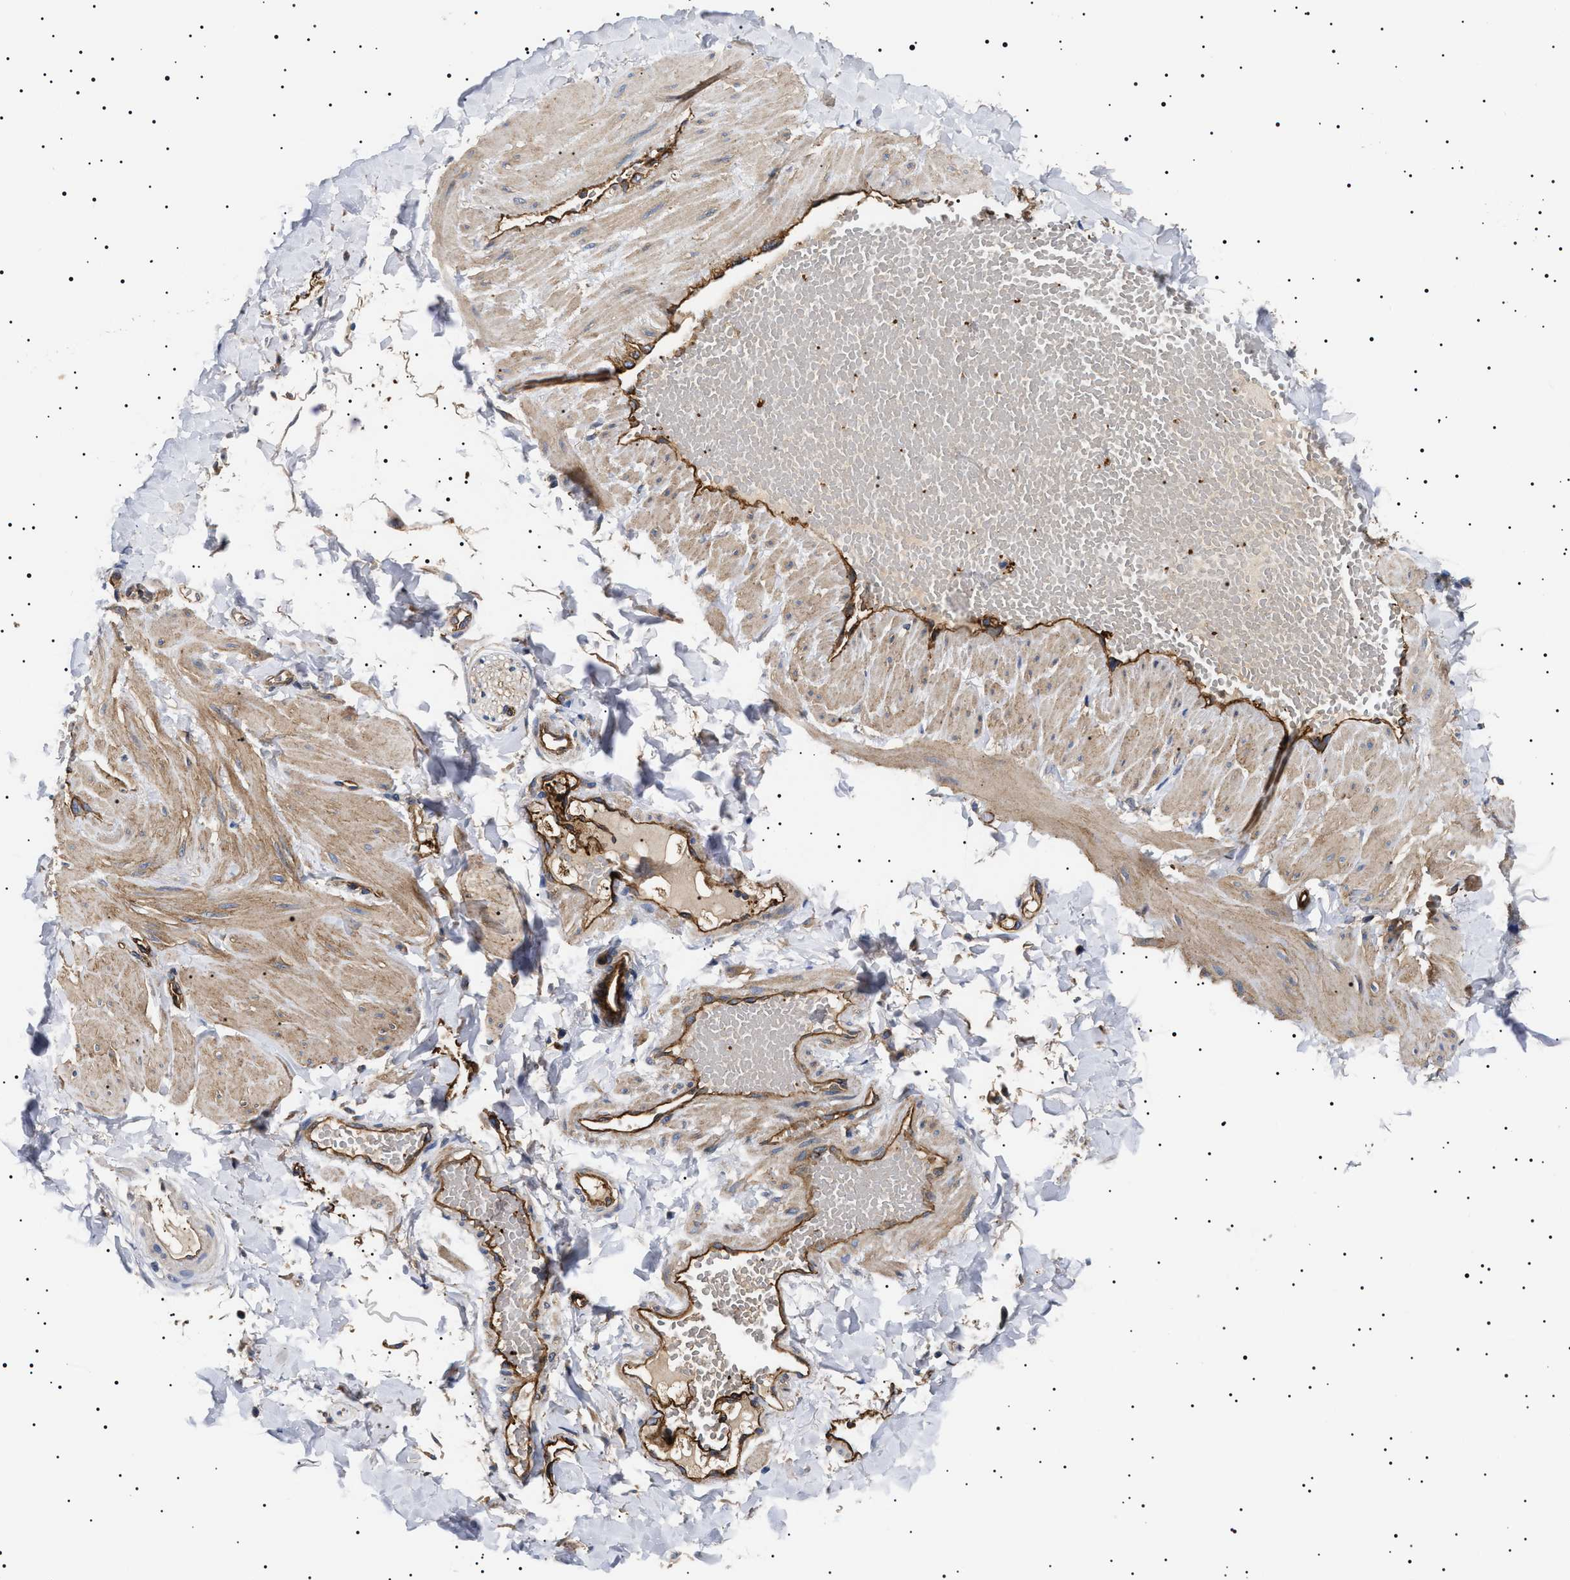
{"staining": {"intensity": "moderate", "quantity": "25%-75%", "location": "cytoplasmic/membranous"}, "tissue": "adipose tissue", "cell_type": "Adipocytes", "image_type": "normal", "snomed": [{"axis": "morphology", "description": "Normal tissue, NOS"}, {"axis": "topography", "description": "Adipose tissue"}, {"axis": "topography", "description": "Vascular tissue"}, {"axis": "topography", "description": "Peripheral nerve tissue"}], "caption": "The image exhibits staining of normal adipose tissue, revealing moderate cytoplasmic/membranous protein expression (brown color) within adipocytes. (DAB (3,3'-diaminobenzidine) IHC with brightfield microscopy, high magnification).", "gene": "TPP2", "patient": {"sex": "male", "age": 25}}